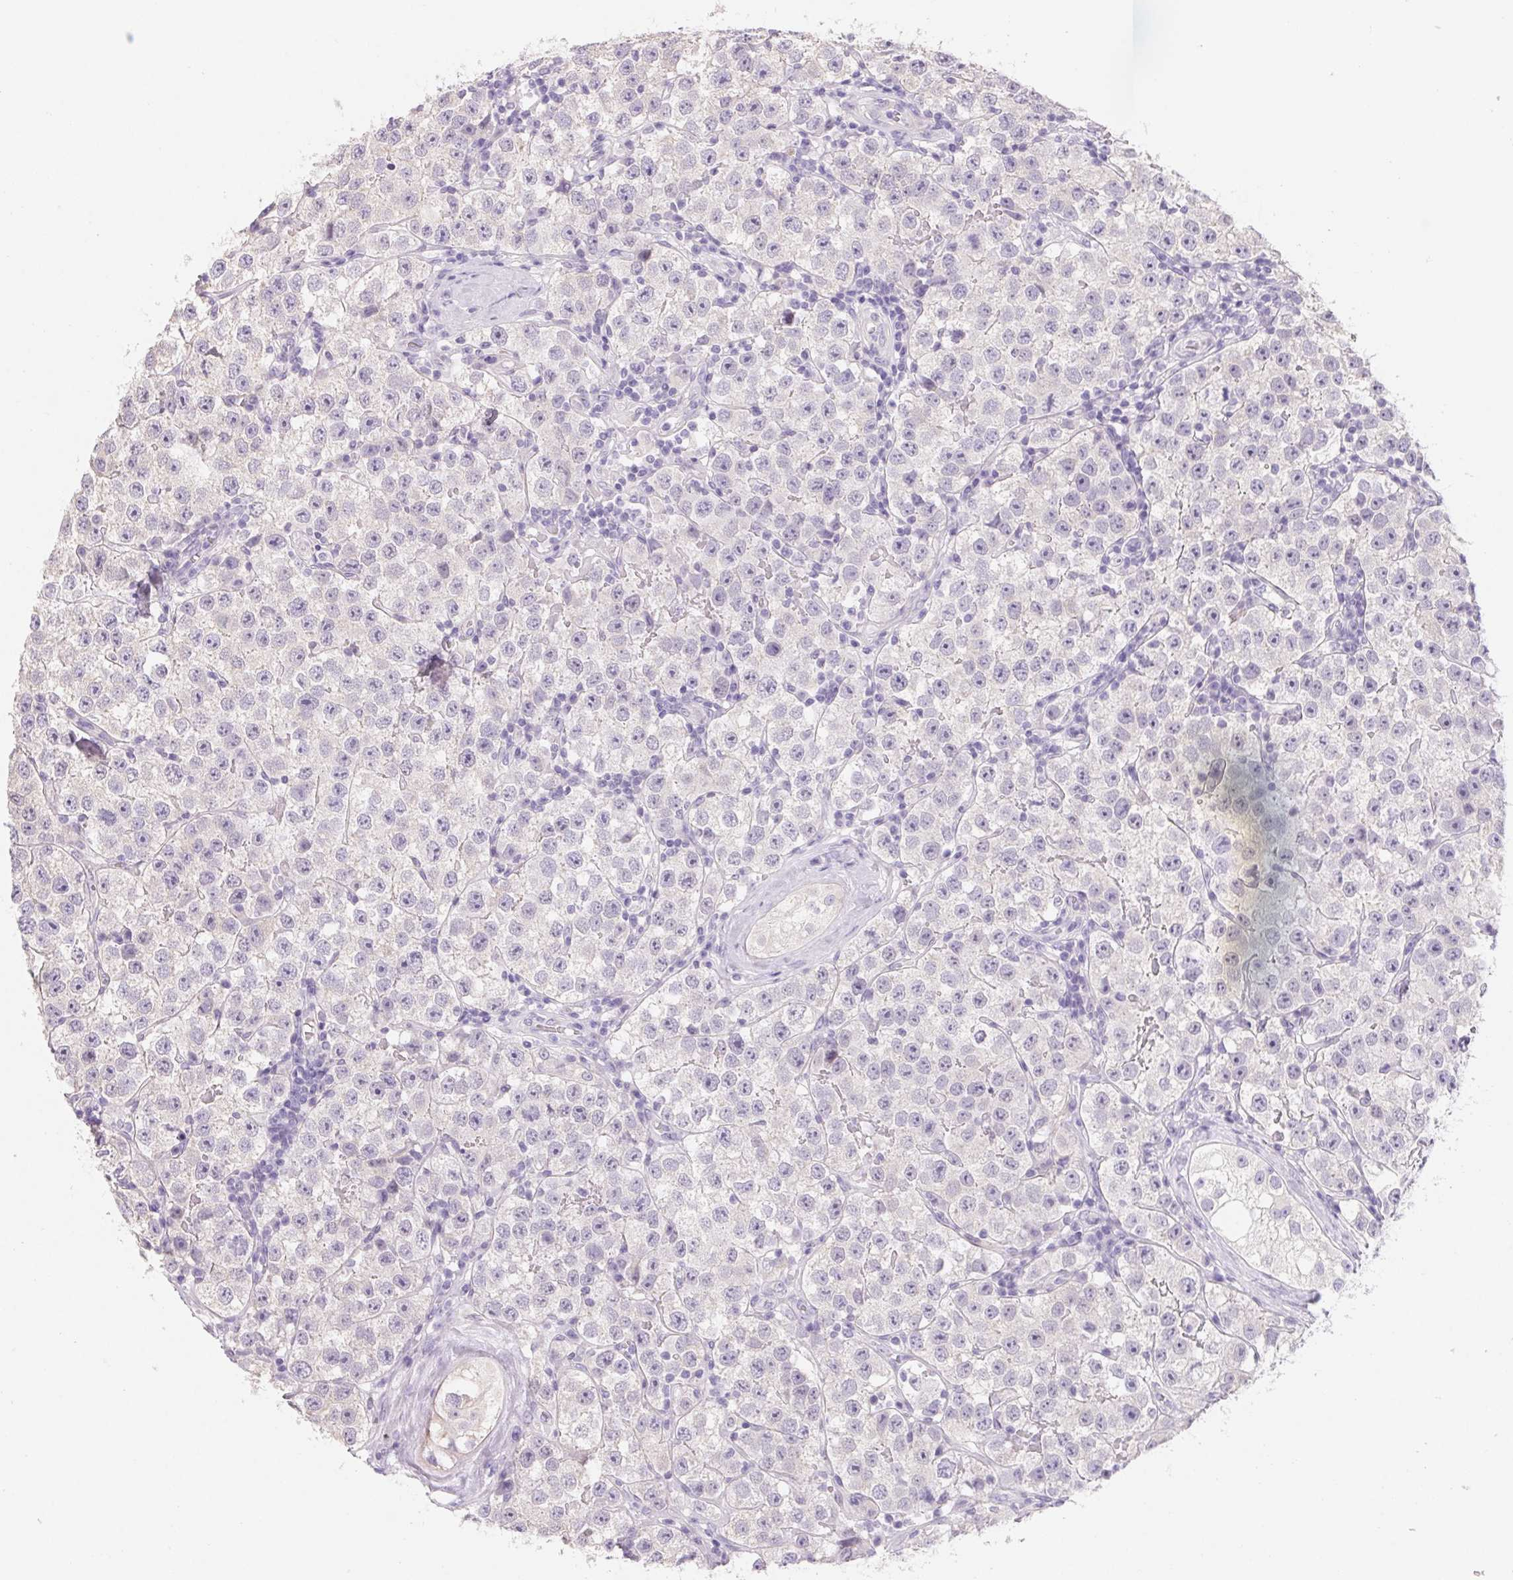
{"staining": {"intensity": "negative", "quantity": "none", "location": "none"}, "tissue": "testis cancer", "cell_type": "Tumor cells", "image_type": "cancer", "snomed": [{"axis": "morphology", "description": "Seminoma, NOS"}, {"axis": "topography", "description": "Testis"}], "caption": "IHC of testis seminoma reveals no positivity in tumor cells.", "gene": "CTNND2", "patient": {"sex": "male", "age": 34}}